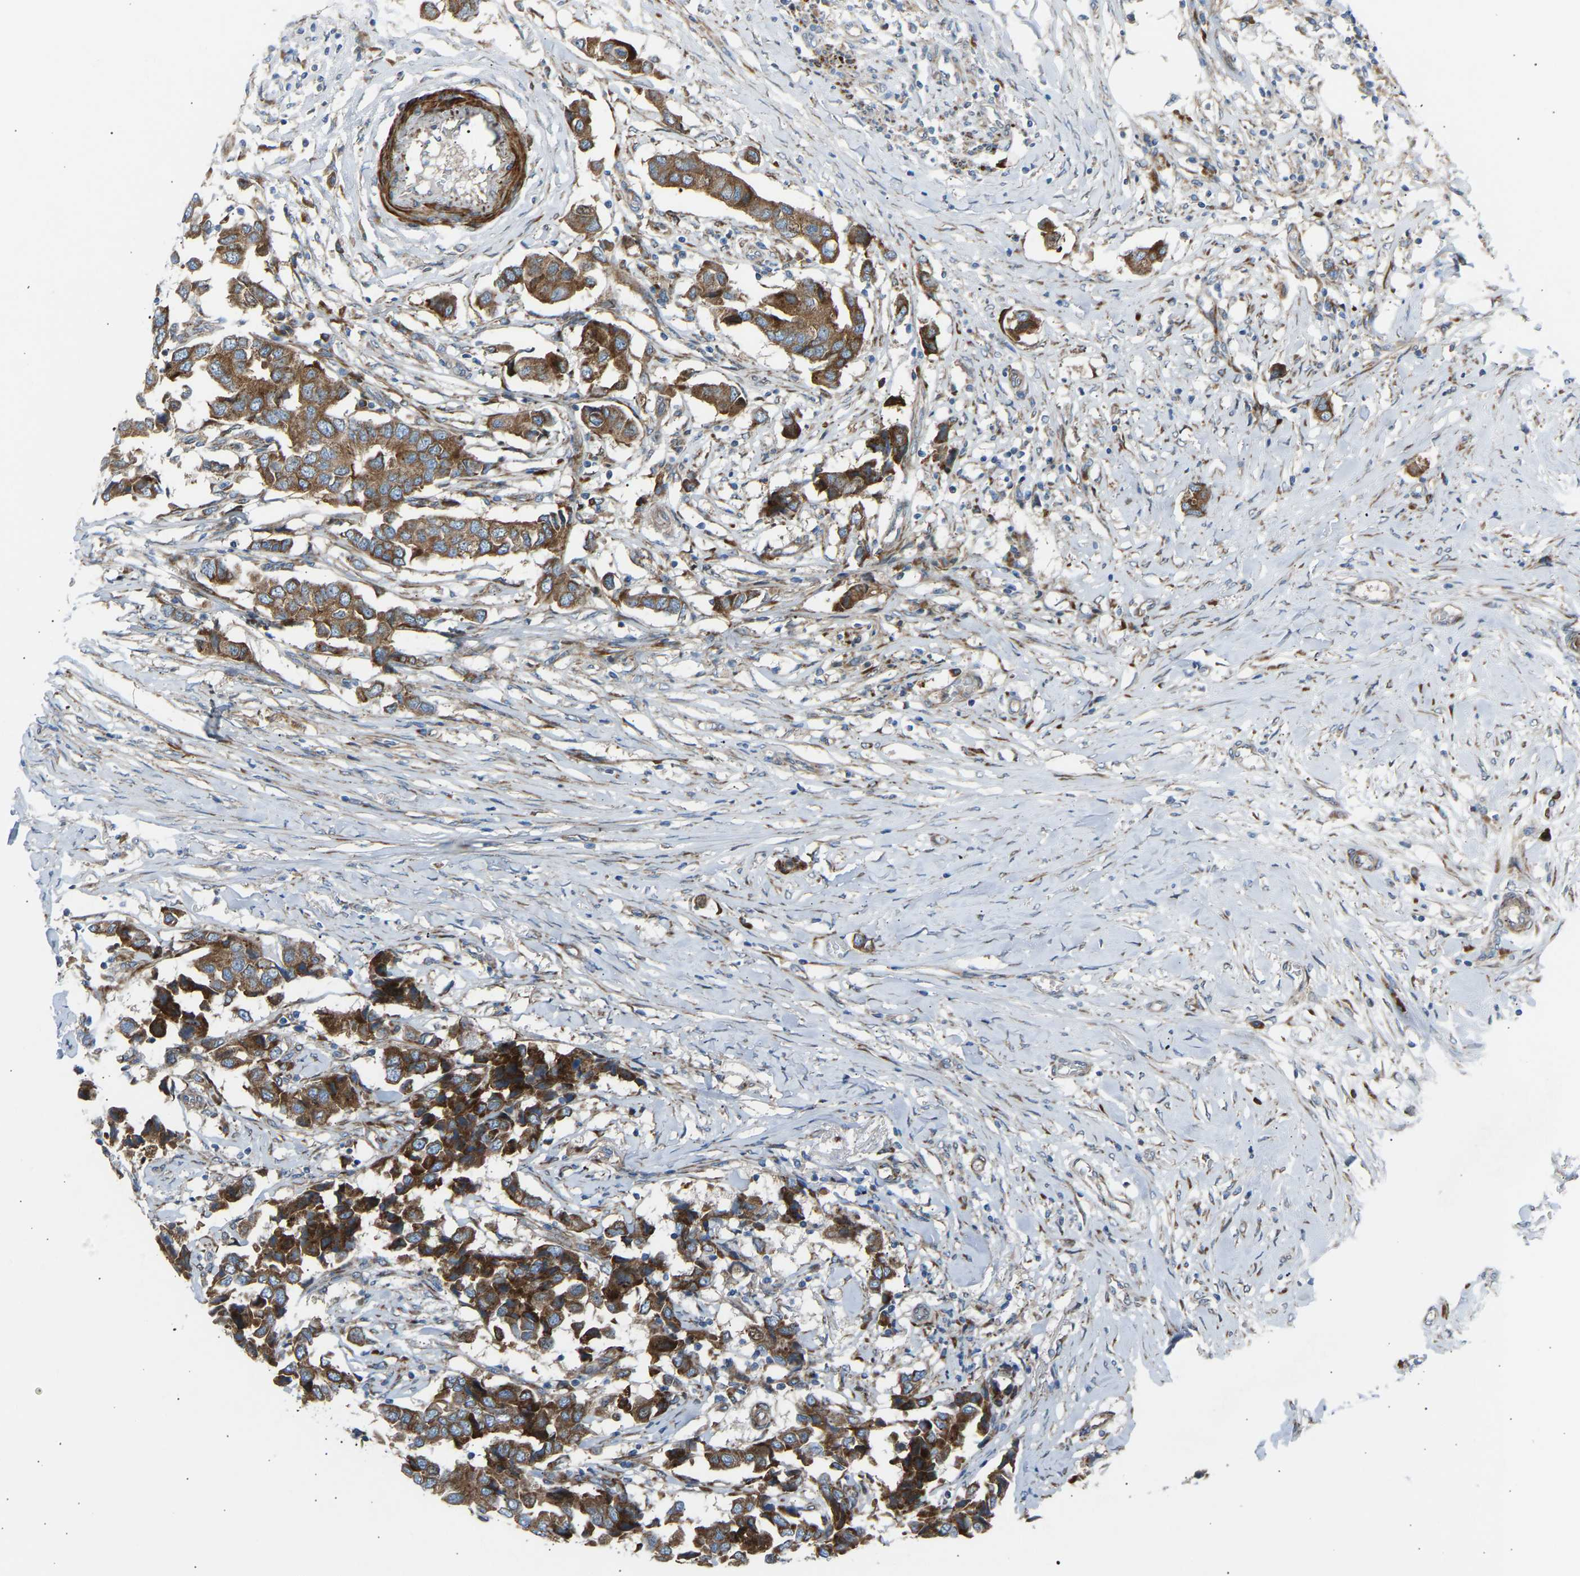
{"staining": {"intensity": "strong", "quantity": ">75%", "location": "cytoplasmic/membranous"}, "tissue": "breast cancer", "cell_type": "Tumor cells", "image_type": "cancer", "snomed": [{"axis": "morphology", "description": "Duct carcinoma"}, {"axis": "topography", "description": "Breast"}], "caption": "This image demonstrates immunohistochemistry staining of human breast cancer, with high strong cytoplasmic/membranous expression in about >75% of tumor cells.", "gene": "VPS41", "patient": {"sex": "female", "age": 80}}